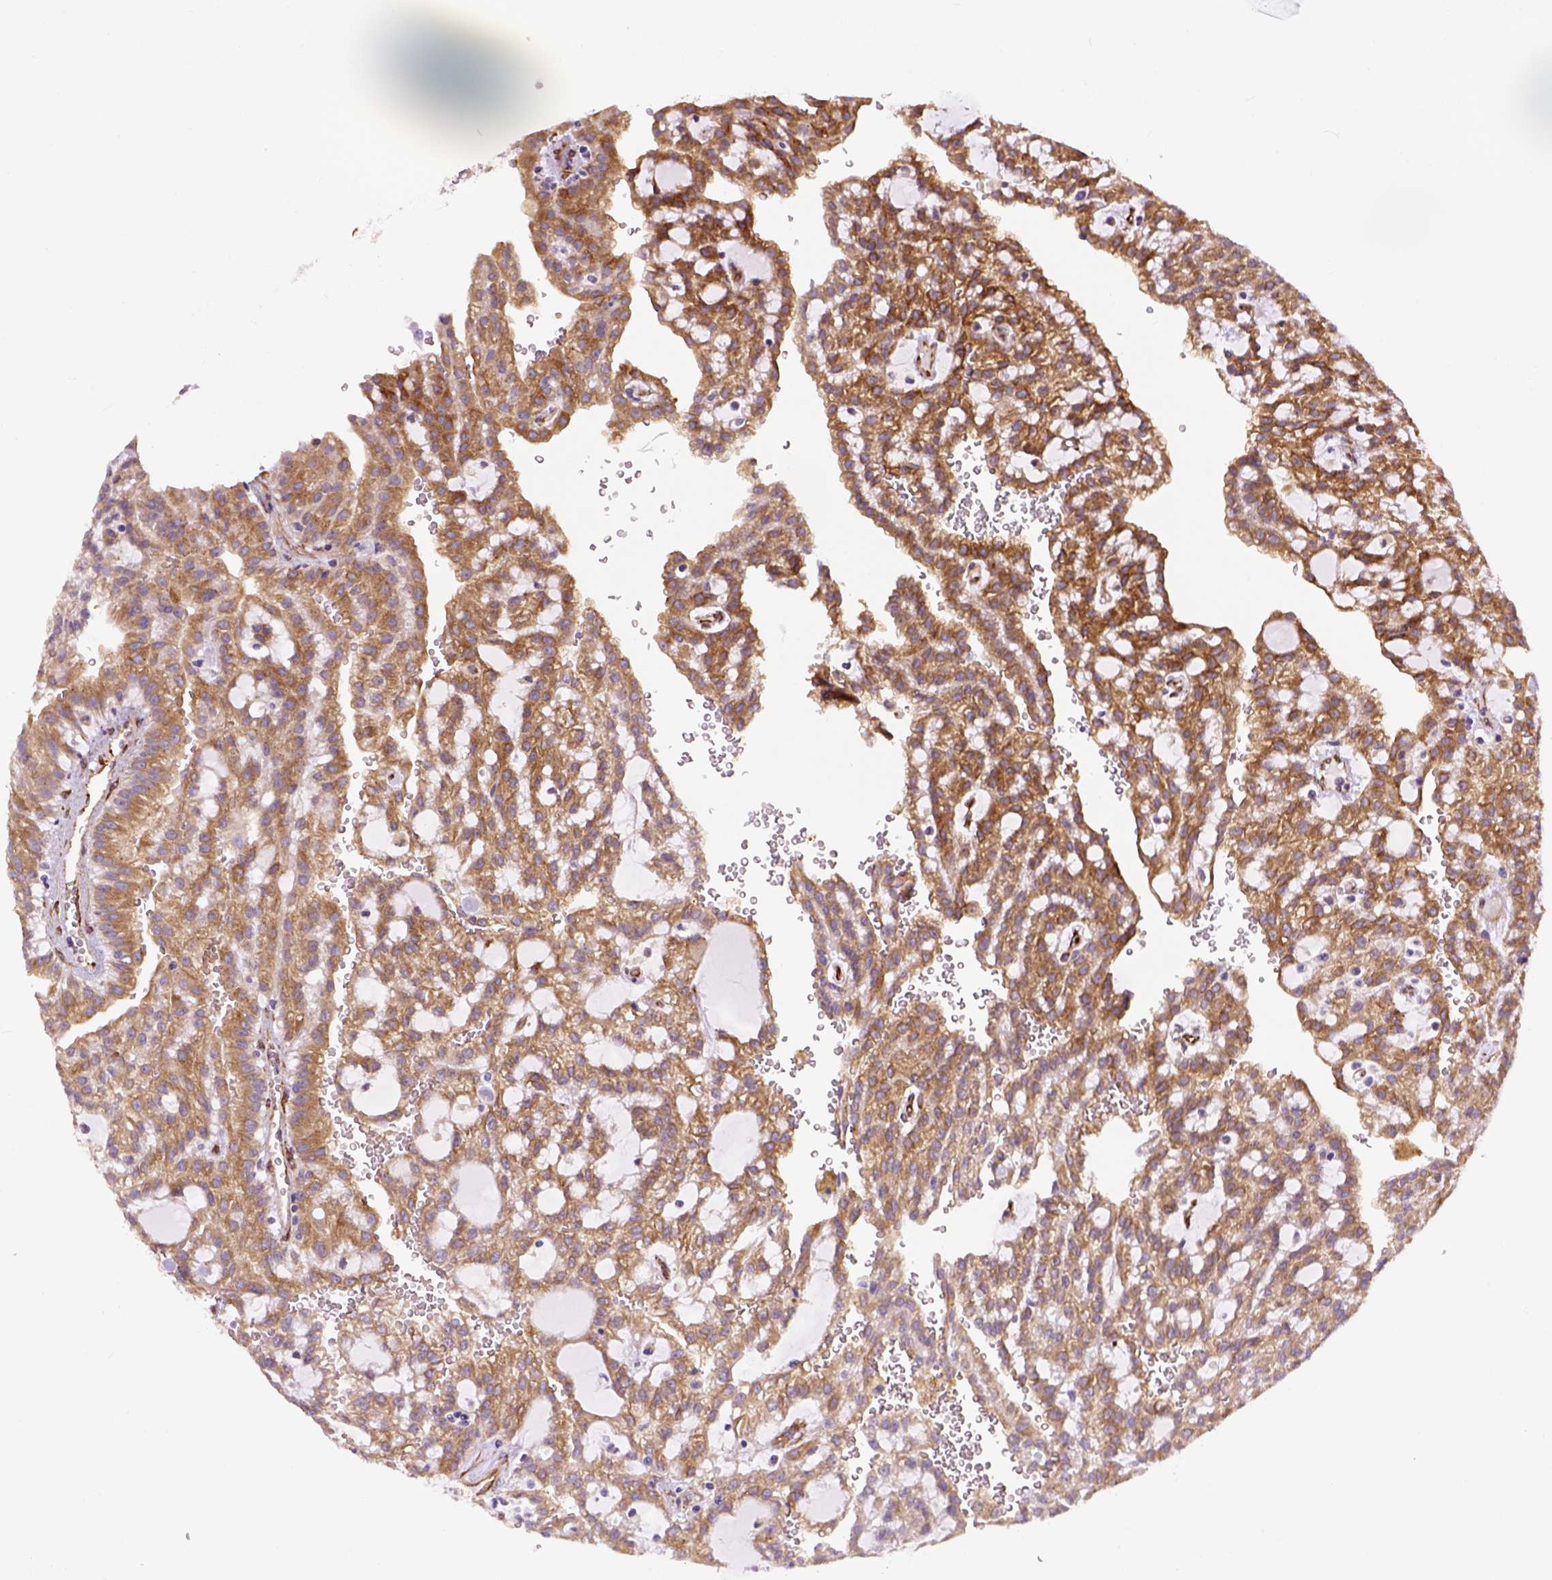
{"staining": {"intensity": "moderate", "quantity": ">75%", "location": "cytoplasmic/membranous"}, "tissue": "renal cancer", "cell_type": "Tumor cells", "image_type": "cancer", "snomed": [{"axis": "morphology", "description": "Adenocarcinoma, NOS"}, {"axis": "topography", "description": "Kidney"}], "caption": "Brown immunohistochemical staining in renal cancer displays moderate cytoplasmic/membranous staining in about >75% of tumor cells.", "gene": "KAZN", "patient": {"sex": "male", "age": 63}}